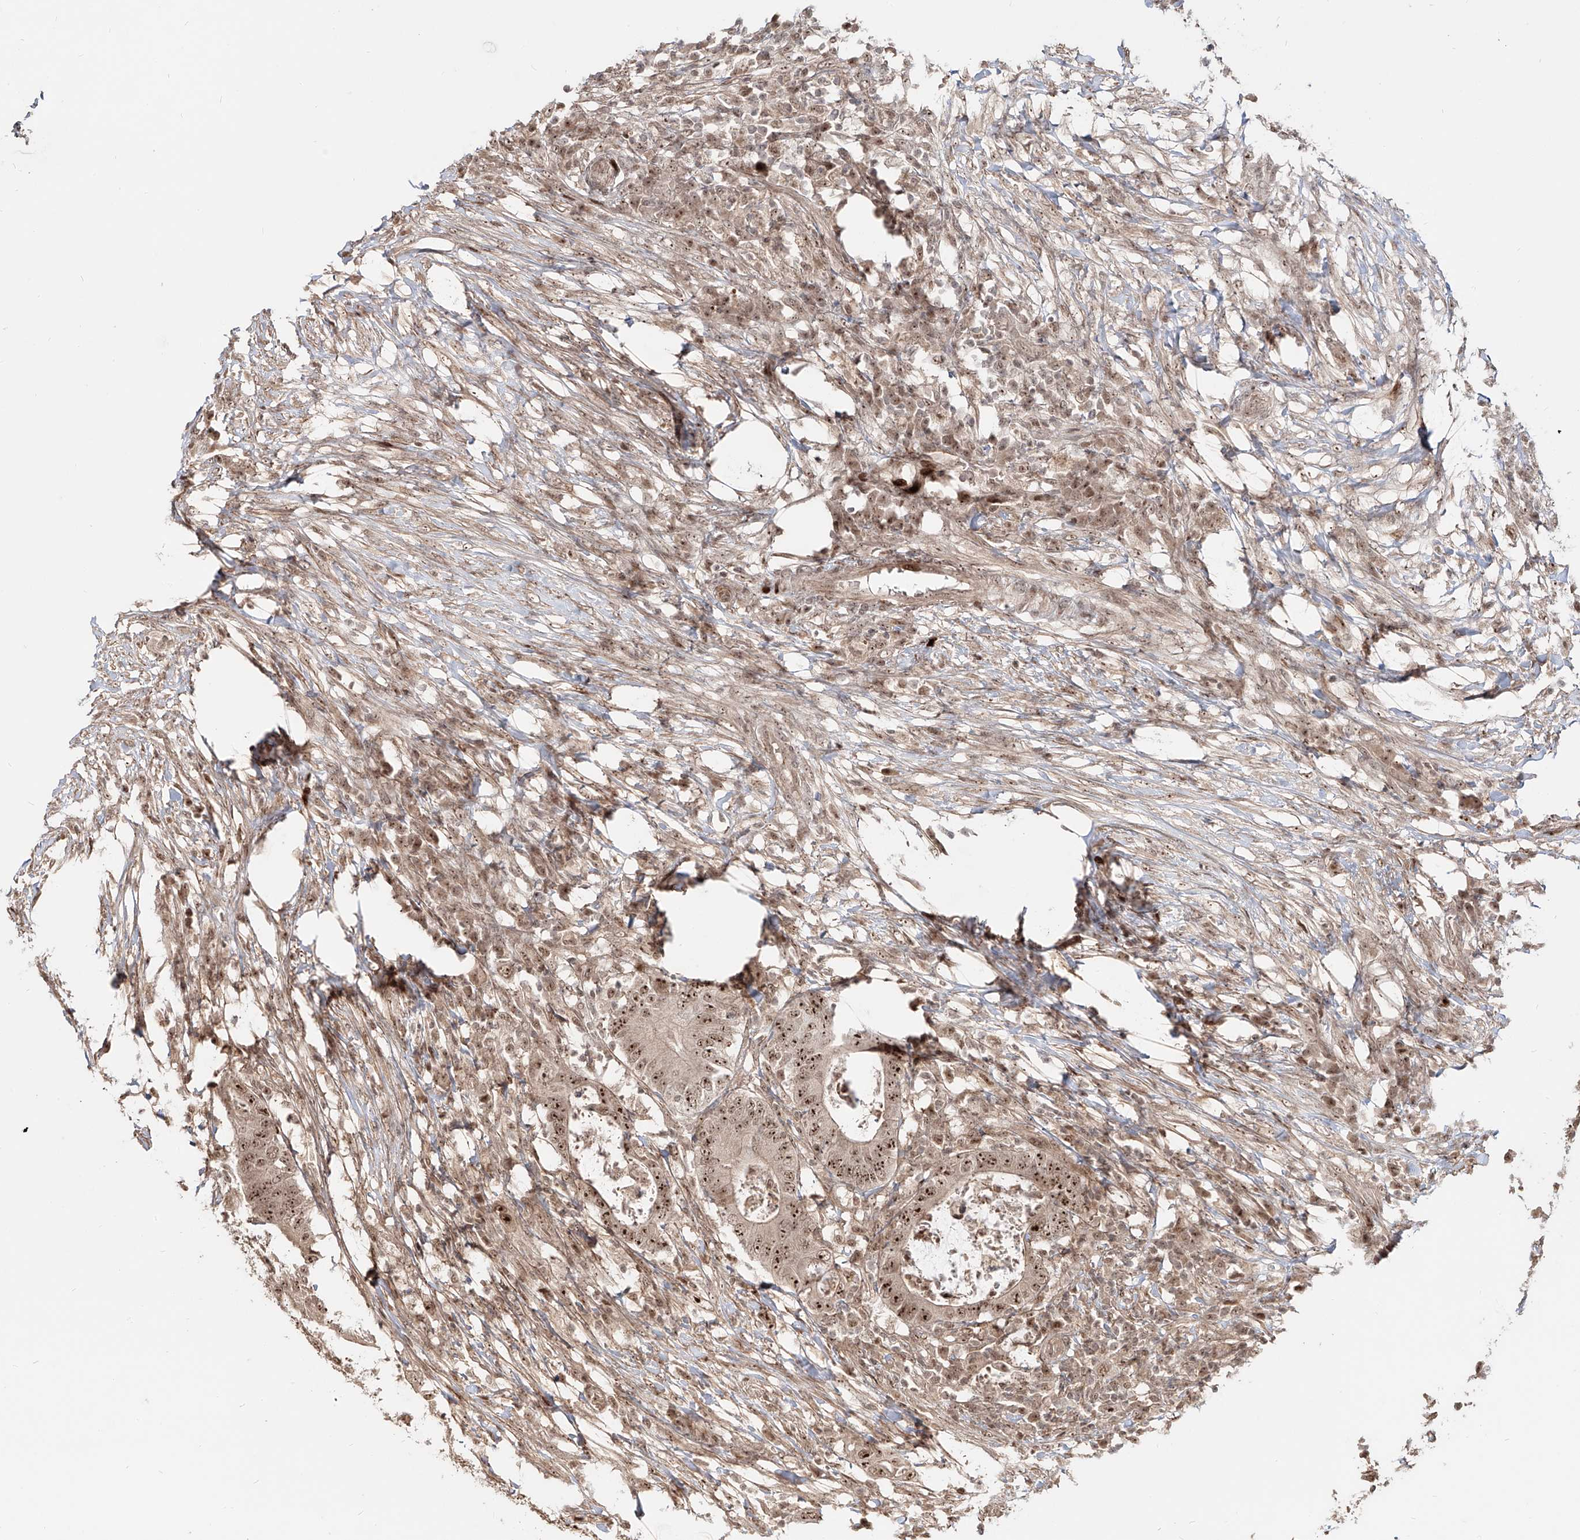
{"staining": {"intensity": "strong", "quantity": ">75%", "location": "cytoplasmic/membranous,nuclear"}, "tissue": "colorectal cancer", "cell_type": "Tumor cells", "image_type": "cancer", "snomed": [{"axis": "morphology", "description": "Adenocarcinoma, NOS"}, {"axis": "topography", "description": "Colon"}], "caption": "Protein expression analysis of colorectal cancer exhibits strong cytoplasmic/membranous and nuclear staining in about >75% of tumor cells.", "gene": "ZNF710", "patient": {"sex": "male", "age": 83}}